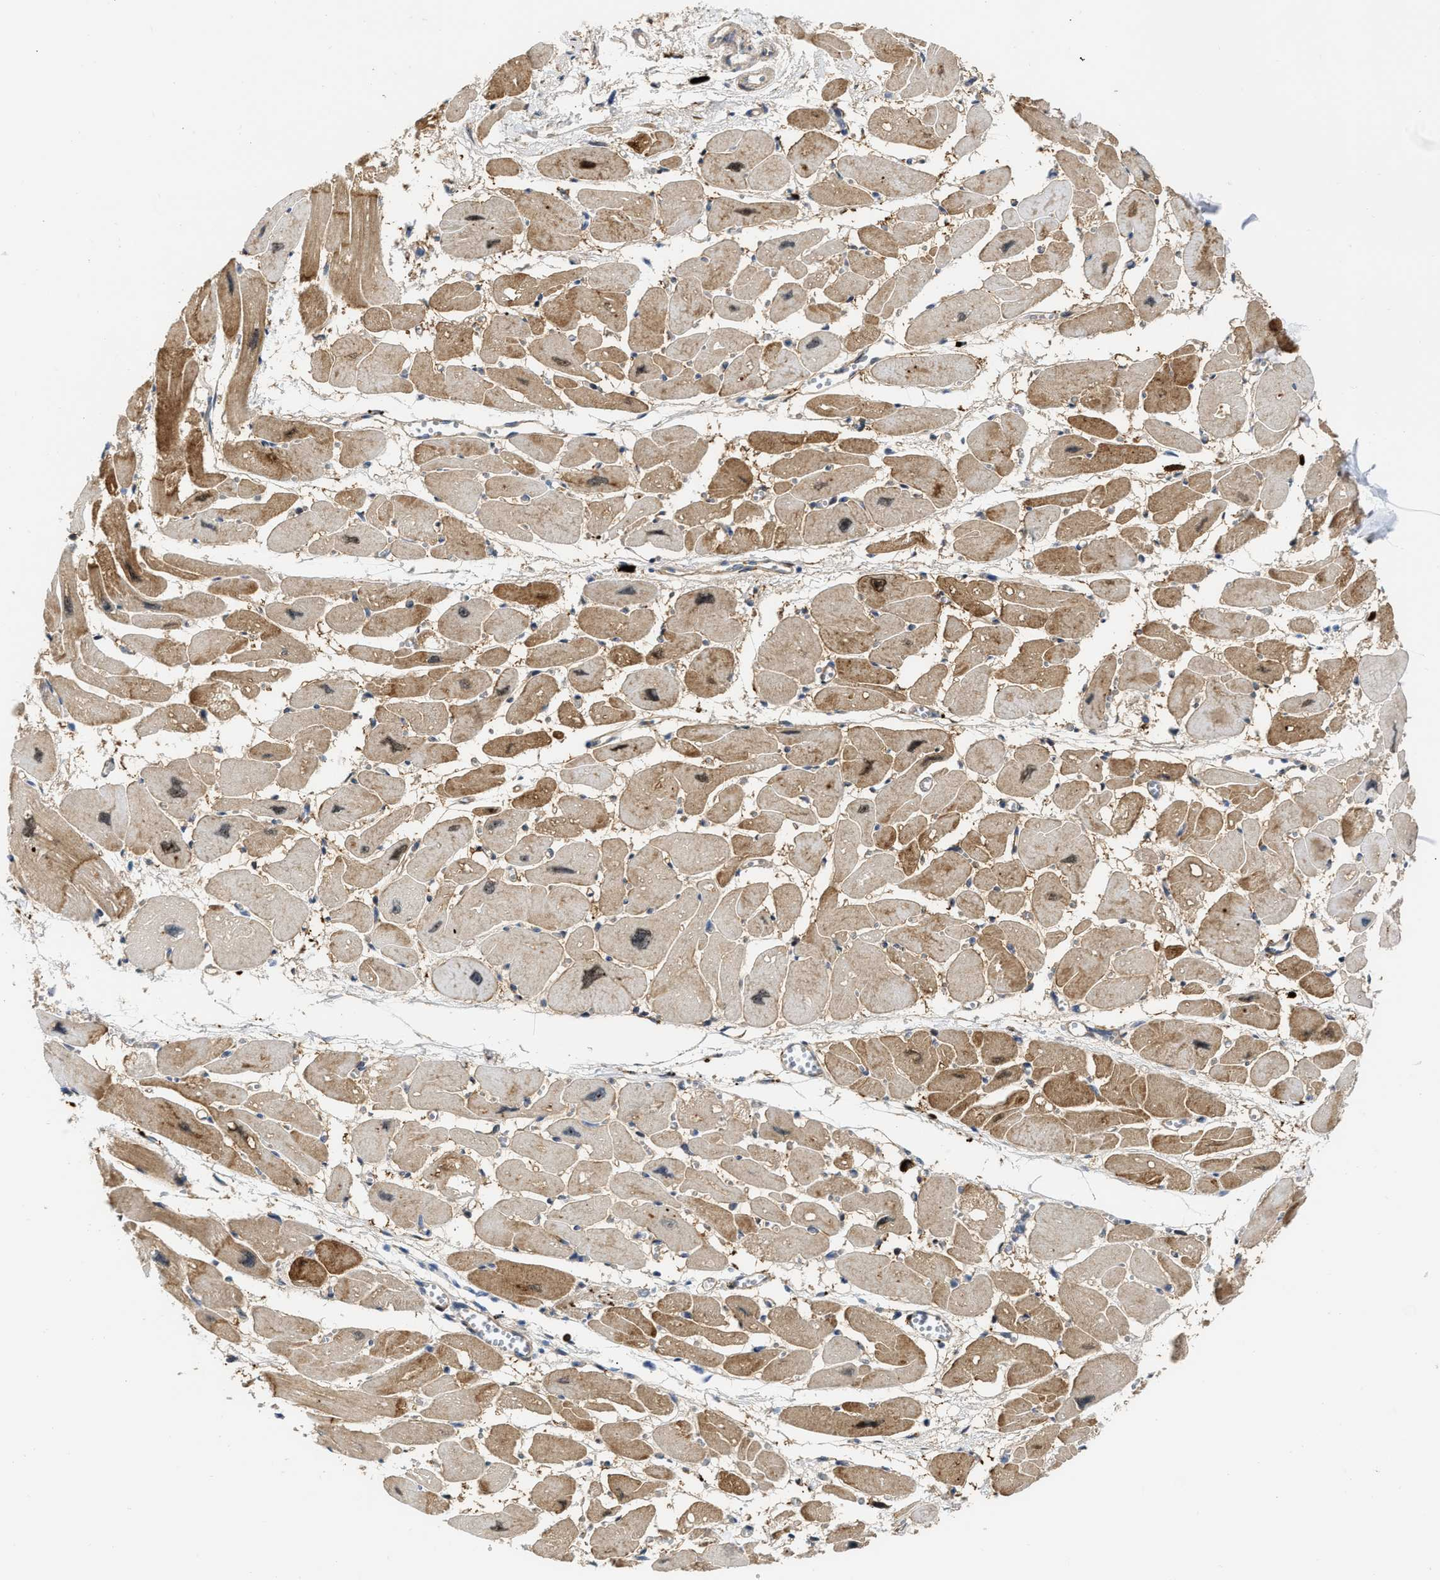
{"staining": {"intensity": "moderate", "quantity": ">75%", "location": "cytoplasmic/membranous"}, "tissue": "heart muscle", "cell_type": "Cardiomyocytes", "image_type": "normal", "snomed": [{"axis": "morphology", "description": "Normal tissue, NOS"}, {"axis": "topography", "description": "Heart"}], "caption": "Protein staining of normal heart muscle demonstrates moderate cytoplasmic/membranous expression in about >75% of cardiomyocytes.", "gene": "FHL1", "patient": {"sex": "female", "age": 54}}